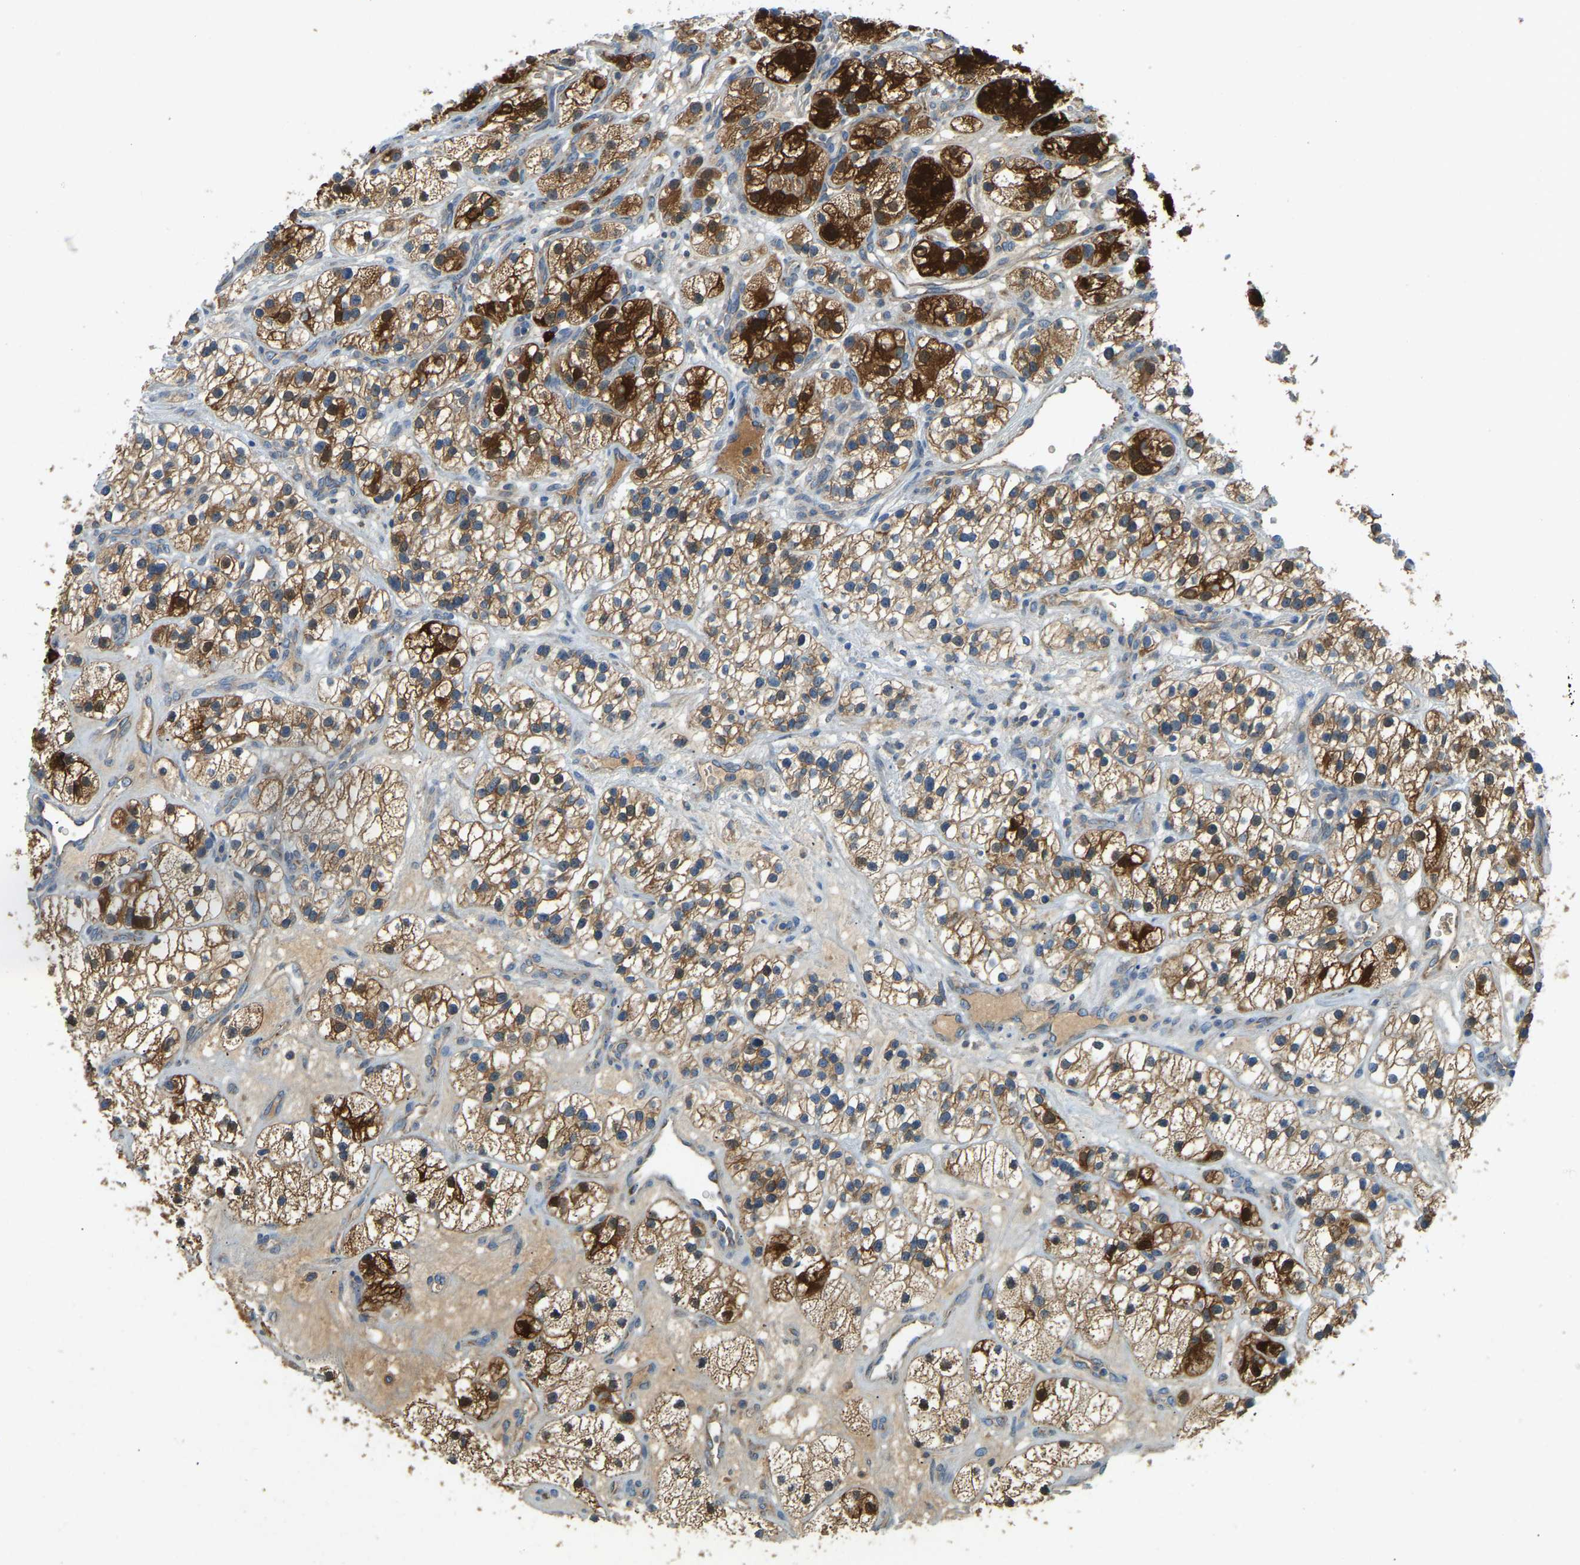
{"staining": {"intensity": "strong", "quantity": ">75%", "location": "cytoplasmic/membranous,nuclear"}, "tissue": "renal cancer", "cell_type": "Tumor cells", "image_type": "cancer", "snomed": [{"axis": "morphology", "description": "Adenocarcinoma, NOS"}, {"axis": "topography", "description": "Kidney"}], "caption": "A brown stain shows strong cytoplasmic/membranous and nuclear positivity of a protein in renal cancer (adenocarcinoma) tumor cells.", "gene": "GDA", "patient": {"sex": "female", "age": 57}}